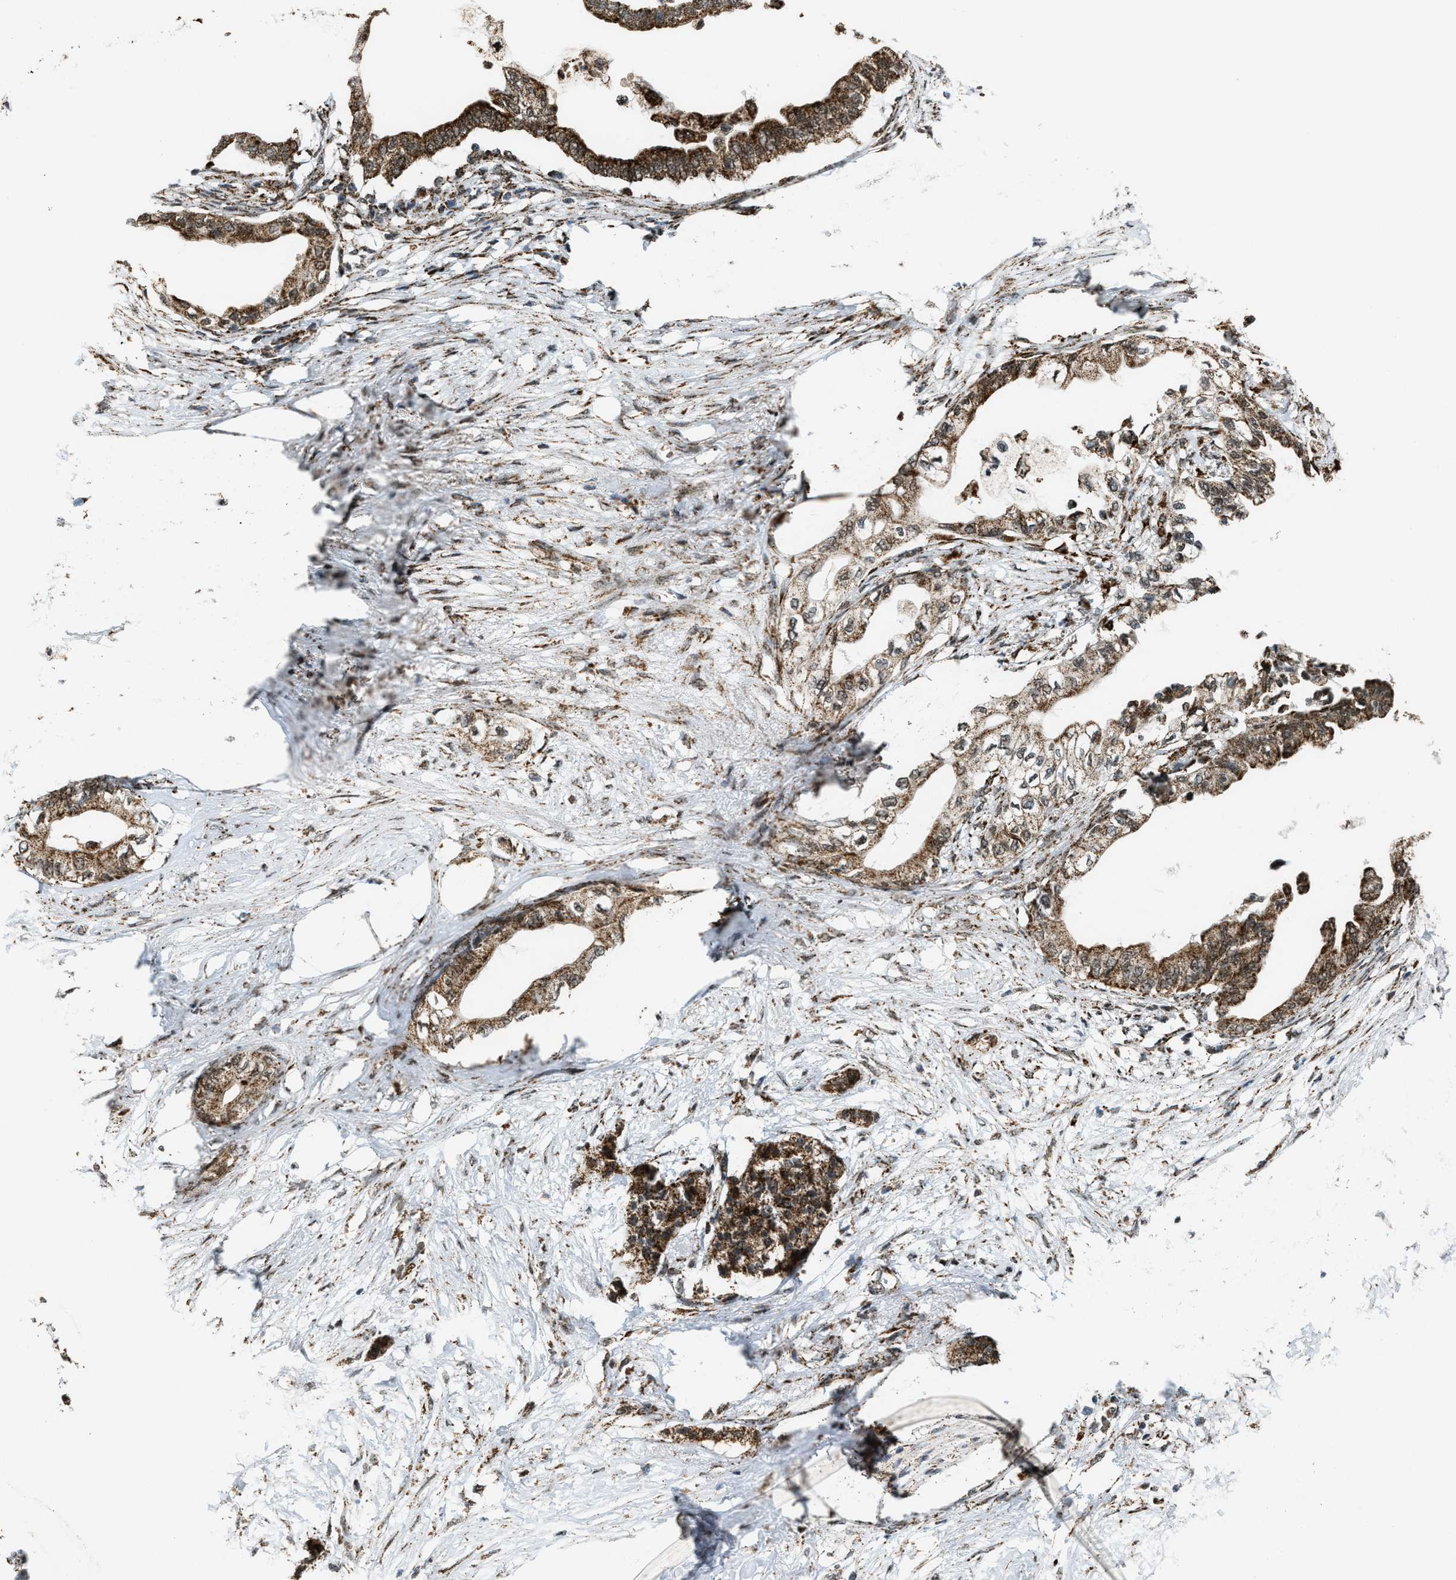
{"staining": {"intensity": "strong", "quantity": ">75%", "location": "cytoplasmic/membranous"}, "tissue": "pancreatic cancer", "cell_type": "Tumor cells", "image_type": "cancer", "snomed": [{"axis": "morphology", "description": "Normal tissue, NOS"}, {"axis": "morphology", "description": "Adenocarcinoma, NOS"}, {"axis": "topography", "description": "Pancreas"}, {"axis": "topography", "description": "Duodenum"}], "caption": "An image of human pancreatic cancer (adenocarcinoma) stained for a protein demonstrates strong cytoplasmic/membranous brown staining in tumor cells. The staining was performed using DAB (3,3'-diaminobenzidine) to visualize the protein expression in brown, while the nuclei were stained in blue with hematoxylin (Magnification: 20x).", "gene": "HIBADH", "patient": {"sex": "female", "age": 60}}